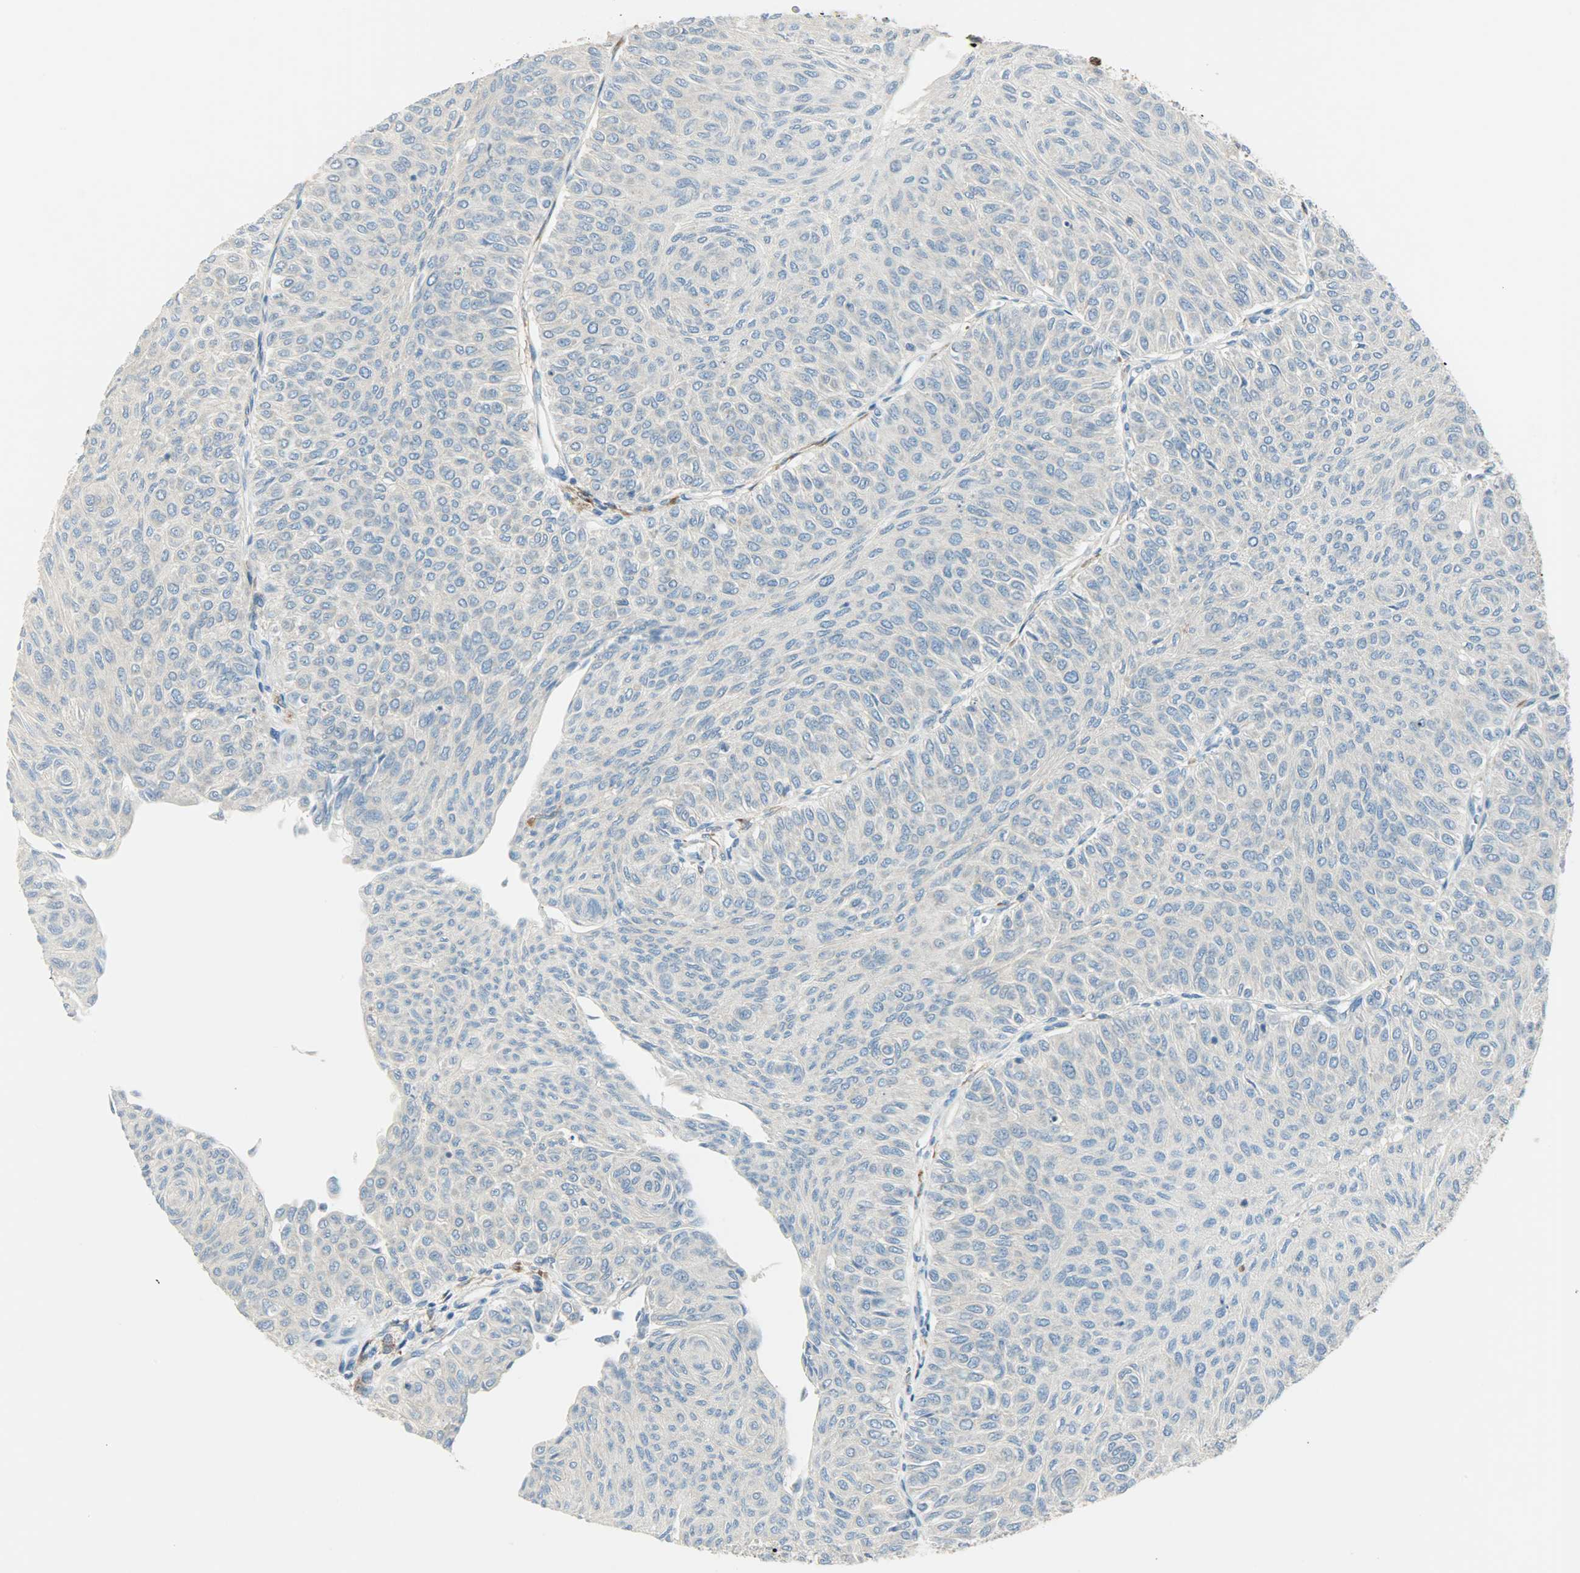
{"staining": {"intensity": "negative", "quantity": "none", "location": "none"}, "tissue": "urothelial cancer", "cell_type": "Tumor cells", "image_type": "cancer", "snomed": [{"axis": "morphology", "description": "Urothelial carcinoma, Low grade"}, {"axis": "topography", "description": "Urinary bladder"}], "caption": "An immunohistochemistry histopathology image of urothelial carcinoma (low-grade) is shown. There is no staining in tumor cells of urothelial carcinoma (low-grade).", "gene": "WARS1", "patient": {"sex": "male", "age": 78}}